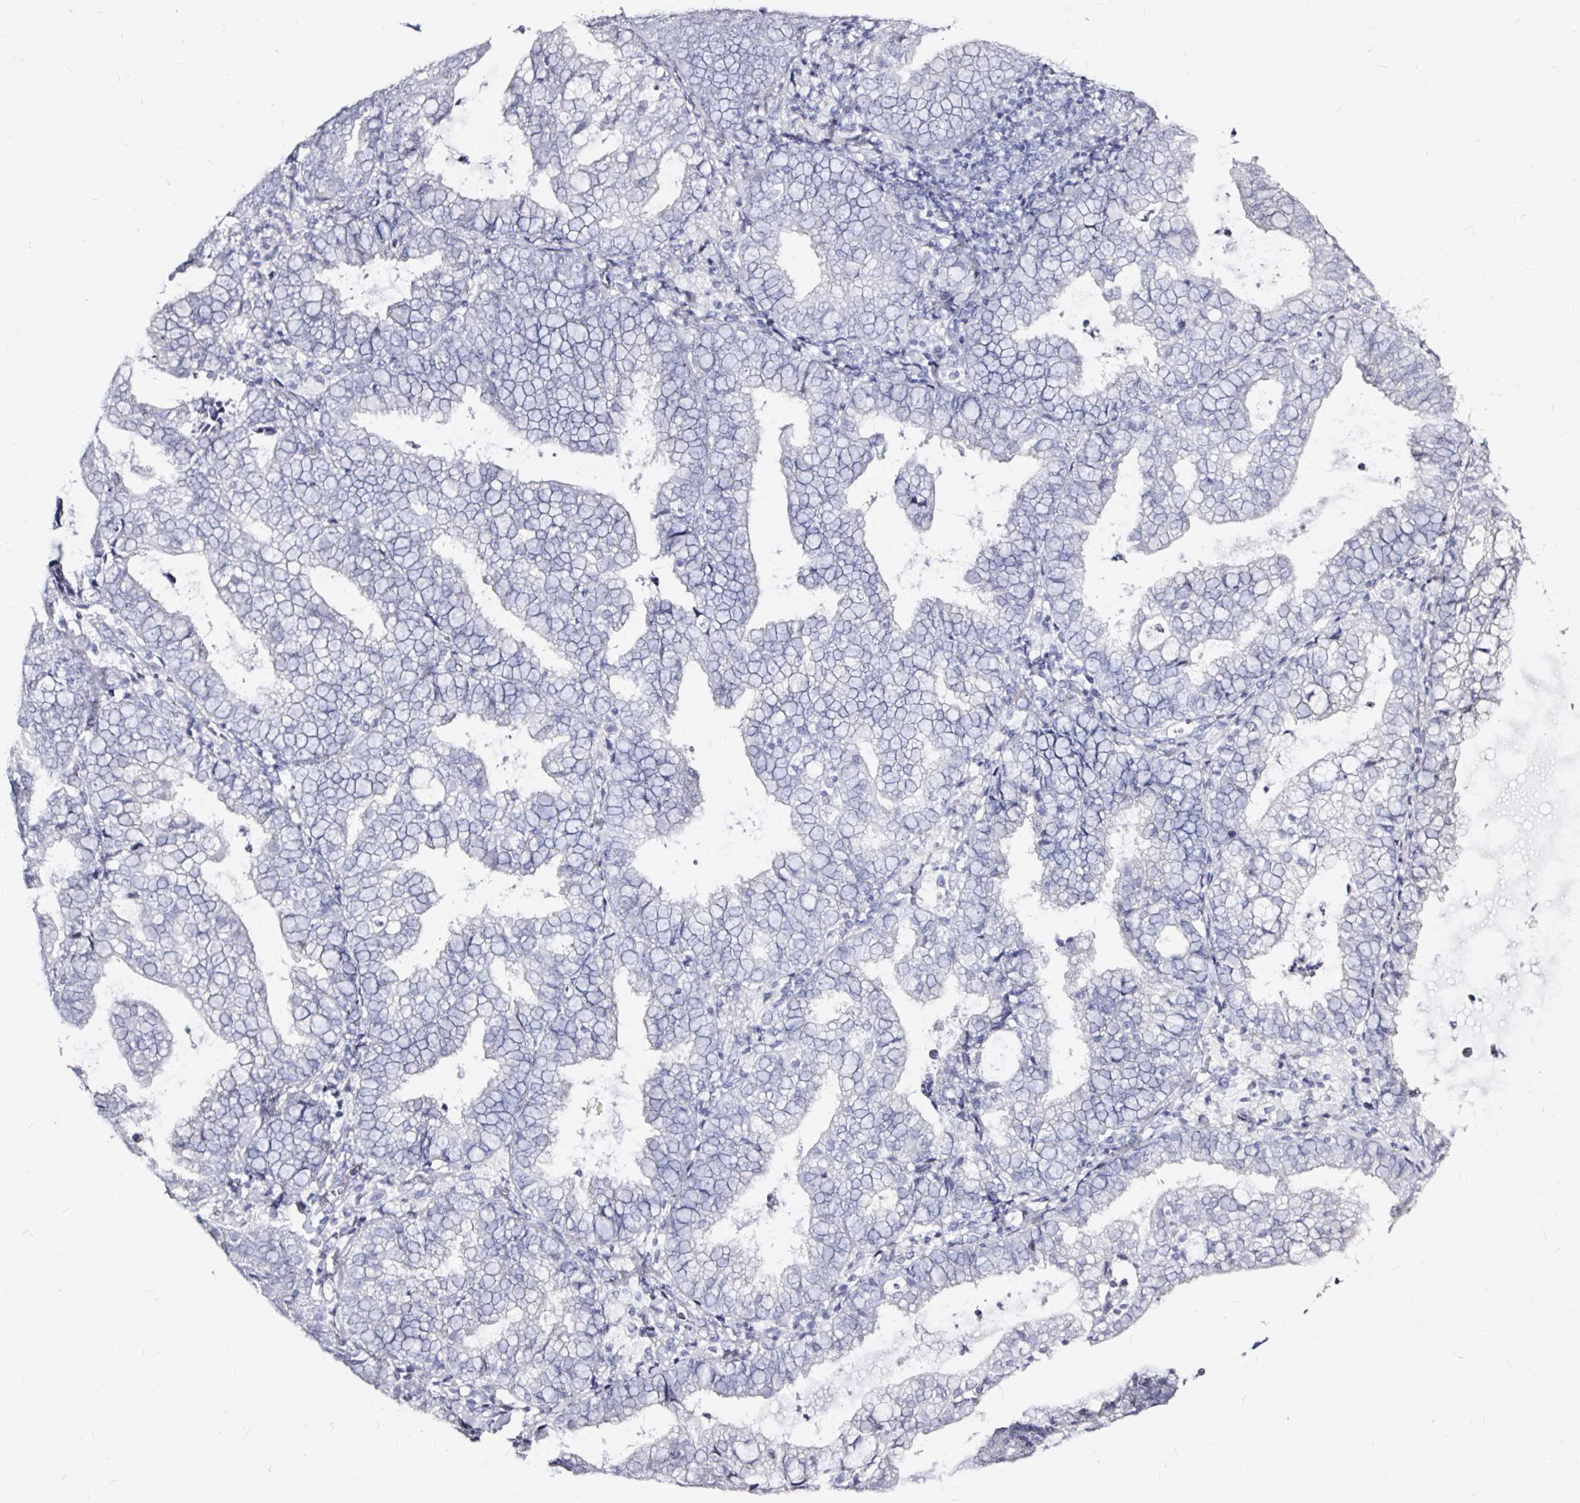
{"staining": {"intensity": "negative", "quantity": "none", "location": "none"}, "tissue": "endometrial cancer", "cell_type": "Tumor cells", "image_type": "cancer", "snomed": [{"axis": "morphology", "description": "Adenocarcinoma, NOS"}, {"axis": "topography", "description": "Endometrium"}], "caption": "The immunohistochemistry histopathology image has no significant positivity in tumor cells of adenocarcinoma (endometrial) tissue. (DAB (3,3'-diaminobenzidine) IHC visualized using brightfield microscopy, high magnification).", "gene": "LUZP4", "patient": {"sex": "female", "age": 80}}